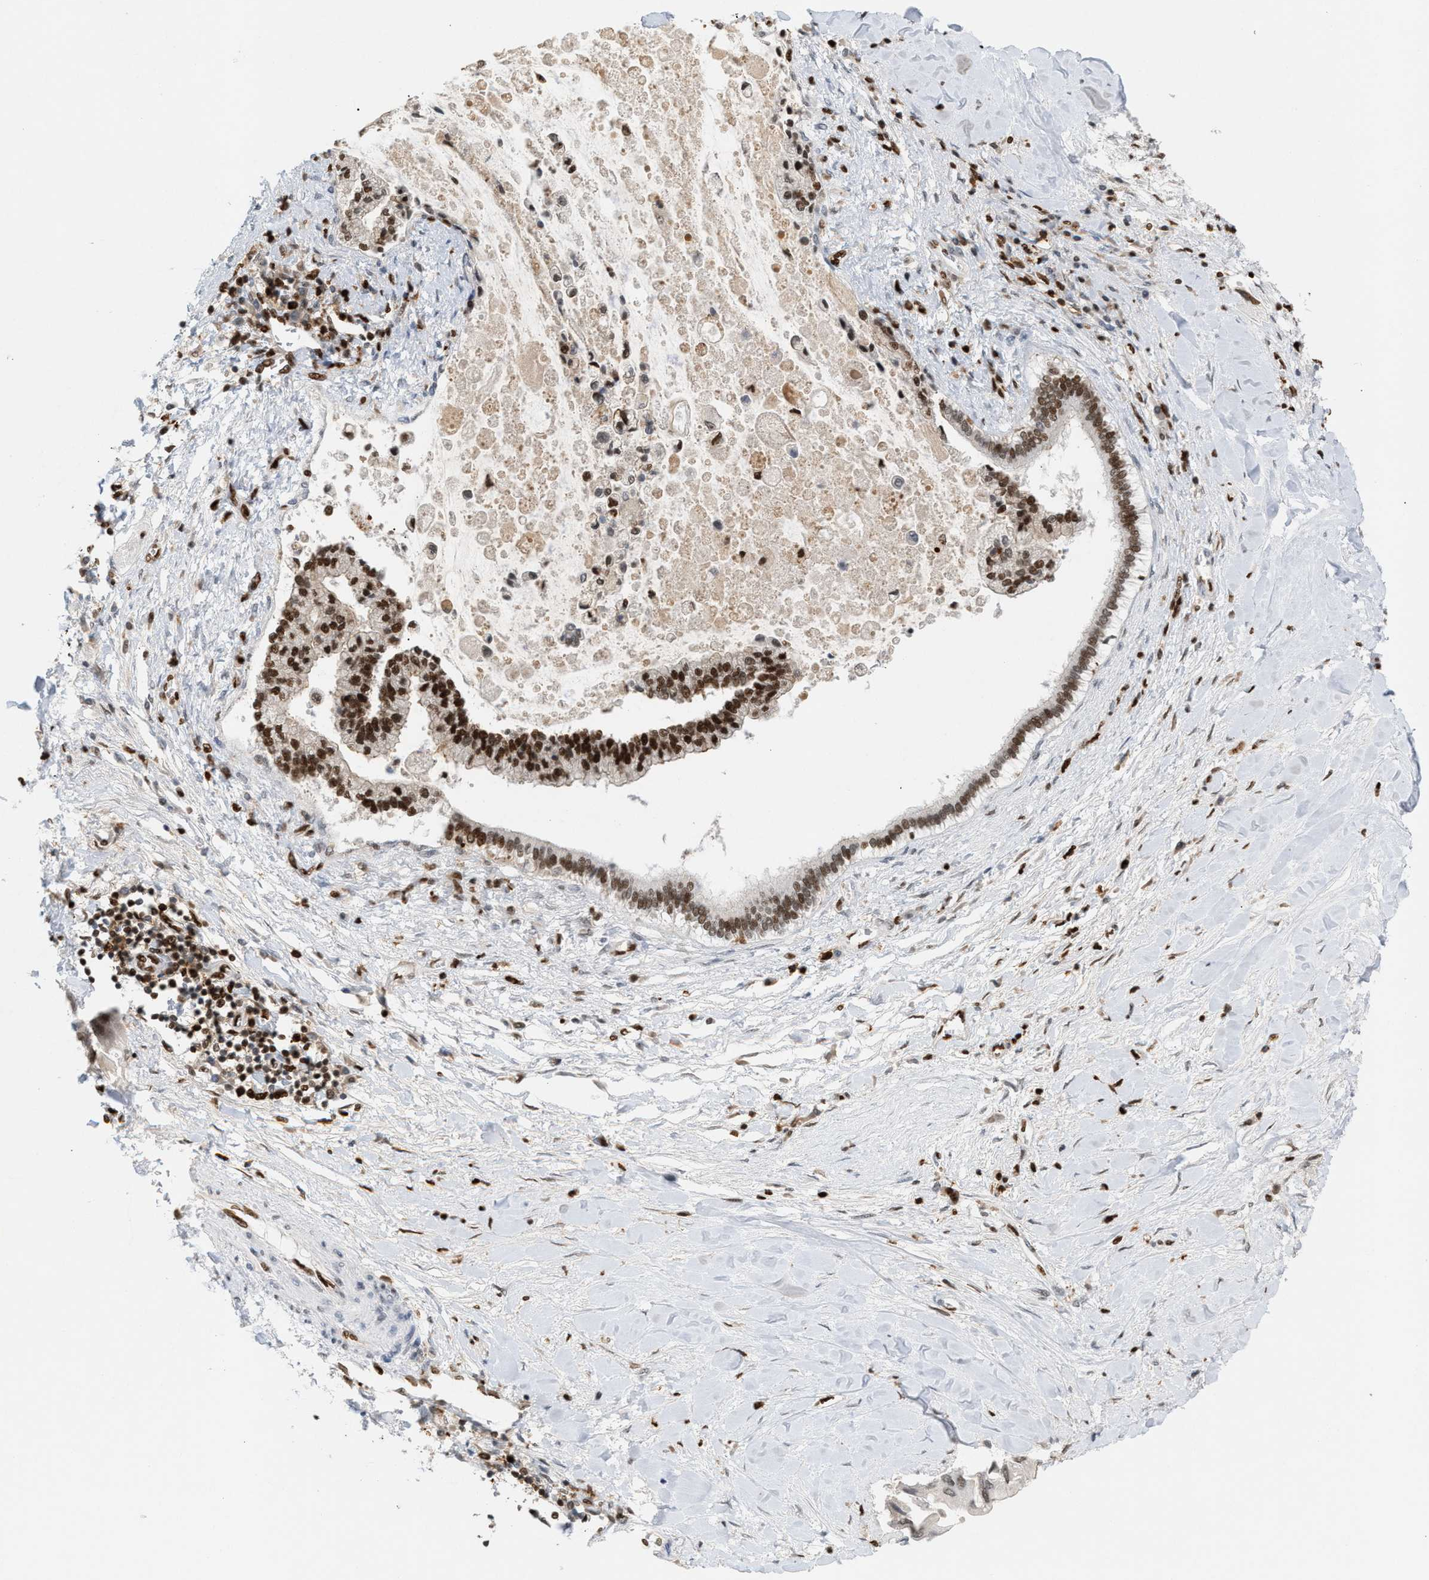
{"staining": {"intensity": "strong", "quantity": "25%-75%", "location": "nuclear"}, "tissue": "liver cancer", "cell_type": "Tumor cells", "image_type": "cancer", "snomed": [{"axis": "morphology", "description": "Cholangiocarcinoma"}, {"axis": "topography", "description": "Liver"}], "caption": "Strong nuclear expression for a protein is seen in approximately 25%-75% of tumor cells of liver cholangiocarcinoma using immunohistochemistry.", "gene": "RNASEK-C17orf49", "patient": {"sex": "male", "age": 50}}